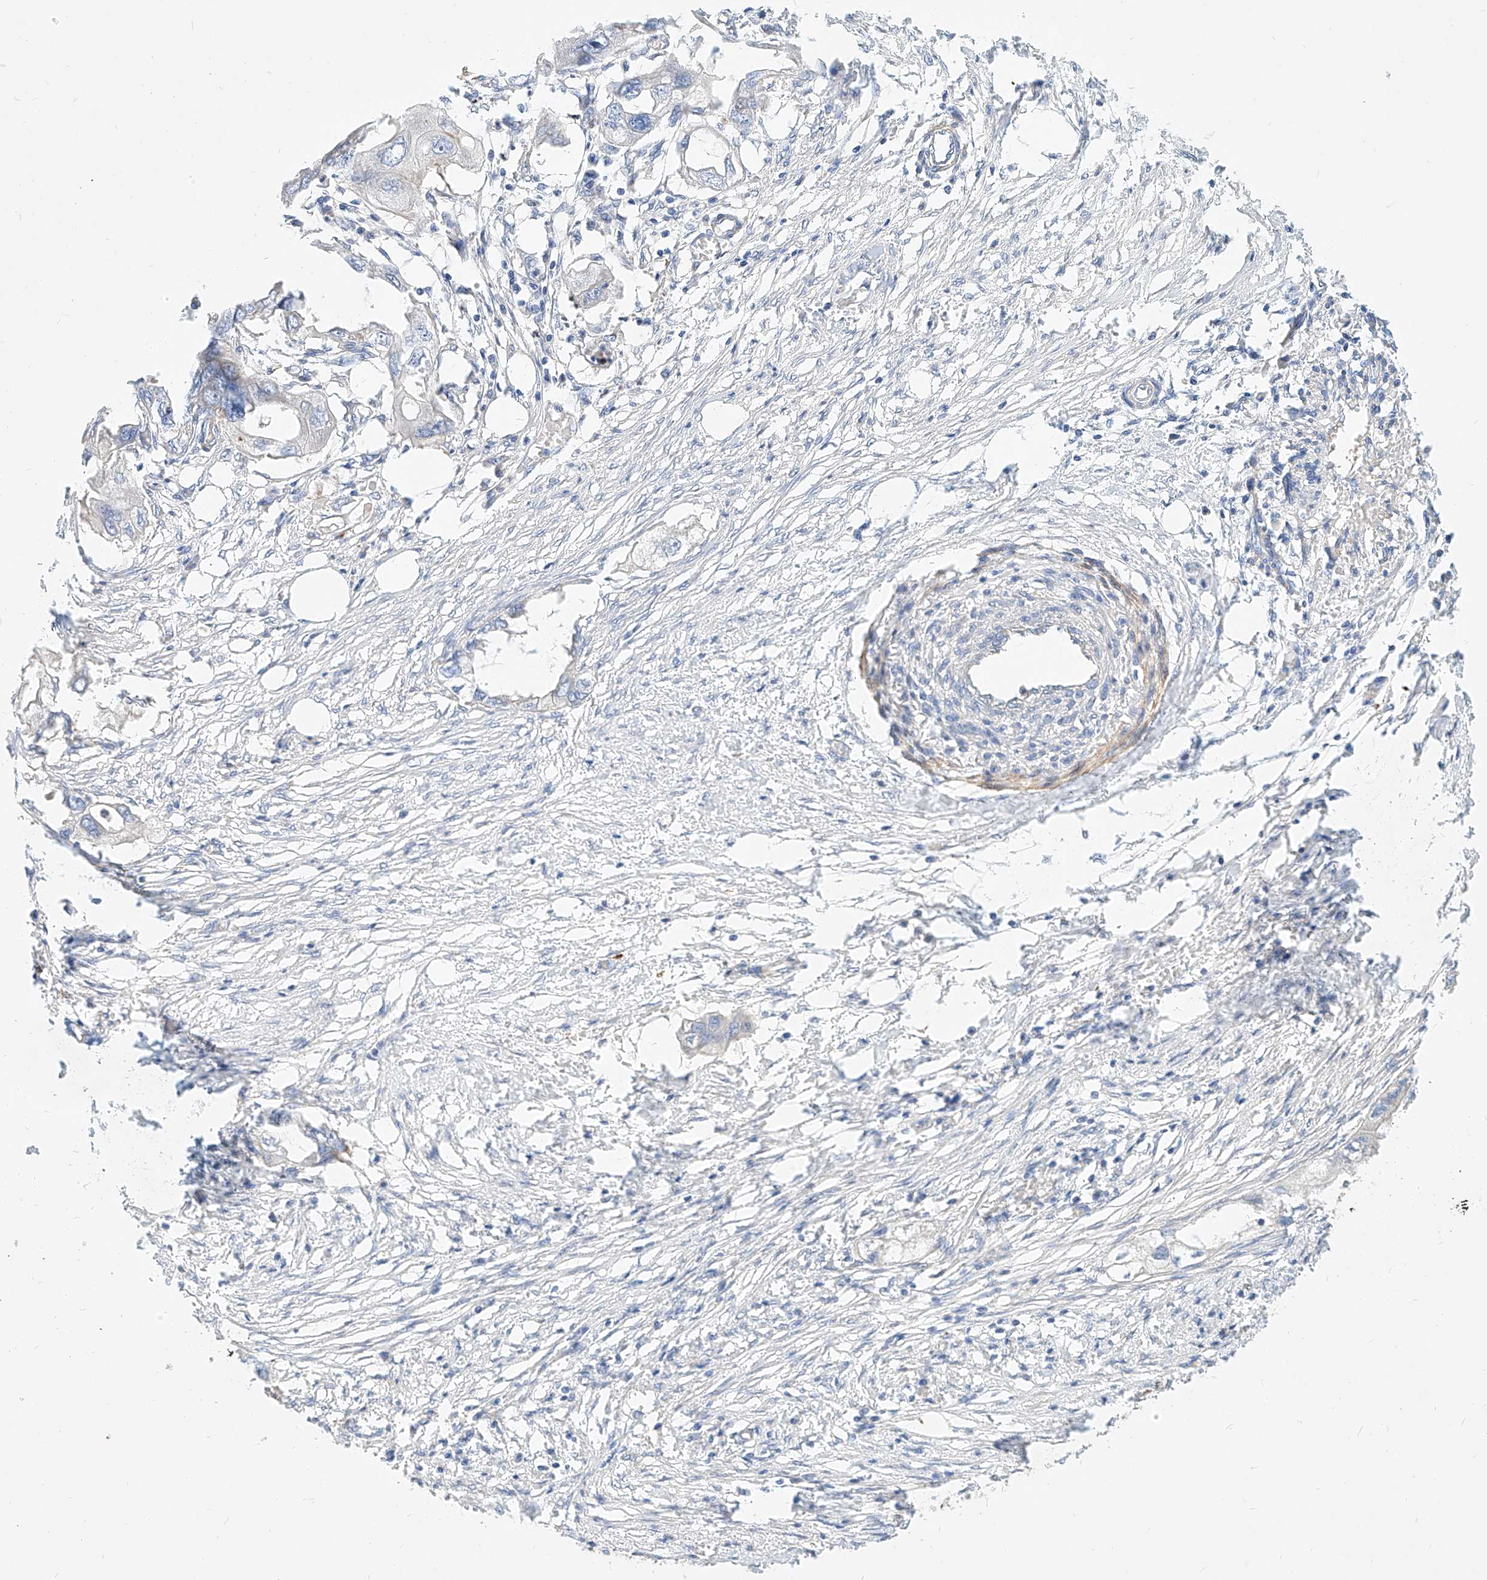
{"staining": {"intensity": "negative", "quantity": "none", "location": "none"}, "tissue": "endometrial cancer", "cell_type": "Tumor cells", "image_type": "cancer", "snomed": [{"axis": "morphology", "description": "Adenocarcinoma, NOS"}, {"axis": "morphology", "description": "Adenocarcinoma, metastatic, NOS"}, {"axis": "topography", "description": "Adipose tissue"}, {"axis": "topography", "description": "Endometrium"}], "caption": "Adenocarcinoma (endometrial) stained for a protein using immunohistochemistry exhibits no expression tumor cells.", "gene": "KCNH5", "patient": {"sex": "female", "age": 67}}